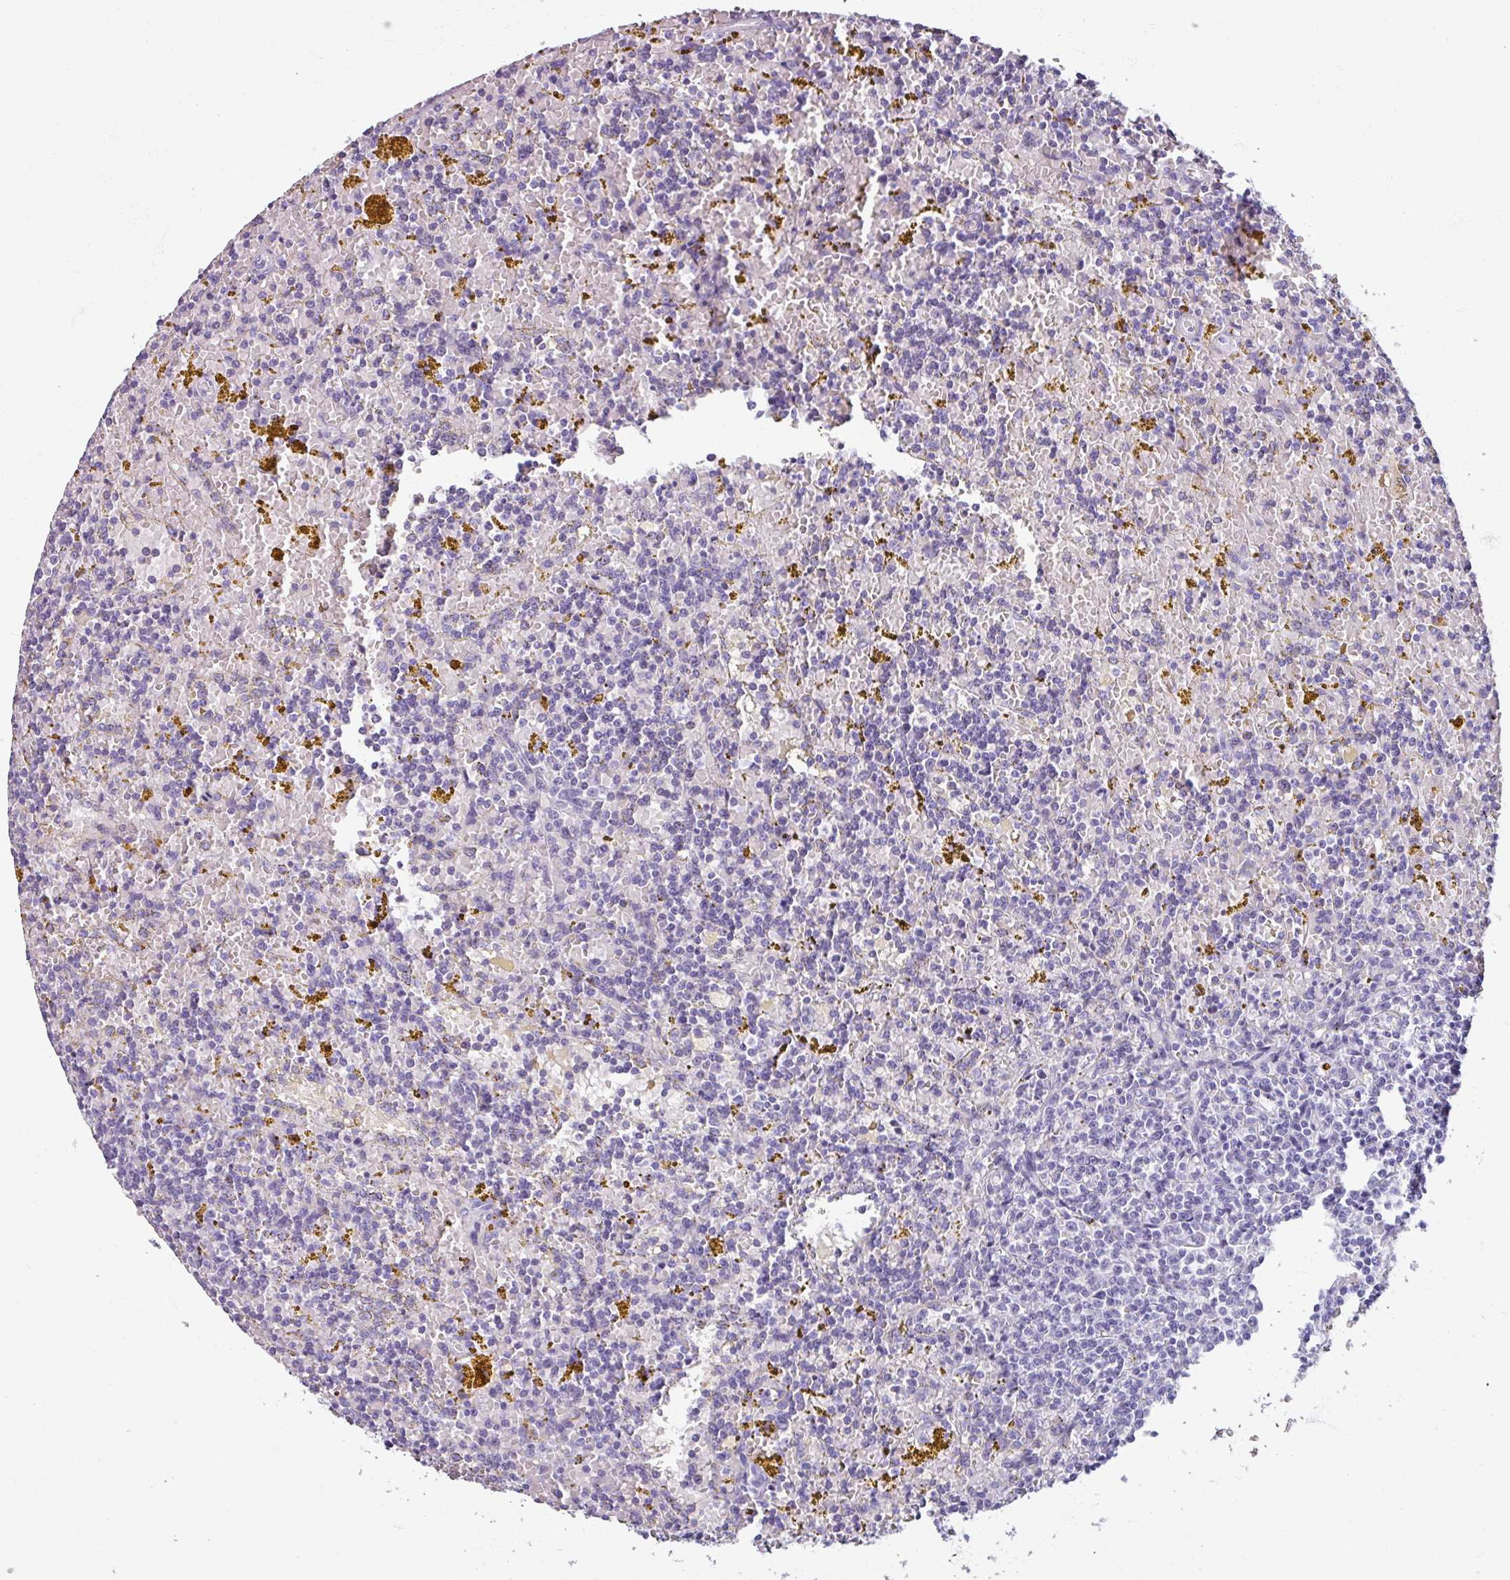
{"staining": {"intensity": "negative", "quantity": "none", "location": "none"}, "tissue": "lymphoma", "cell_type": "Tumor cells", "image_type": "cancer", "snomed": [{"axis": "morphology", "description": "Malignant lymphoma, non-Hodgkin's type, Low grade"}, {"axis": "topography", "description": "Spleen"}, {"axis": "topography", "description": "Lymph node"}], "caption": "Tumor cells are negative for brown protein staining in lymphoma.", "gene": "SPESP1", "patient": {"sex": "female", "age": 66}}